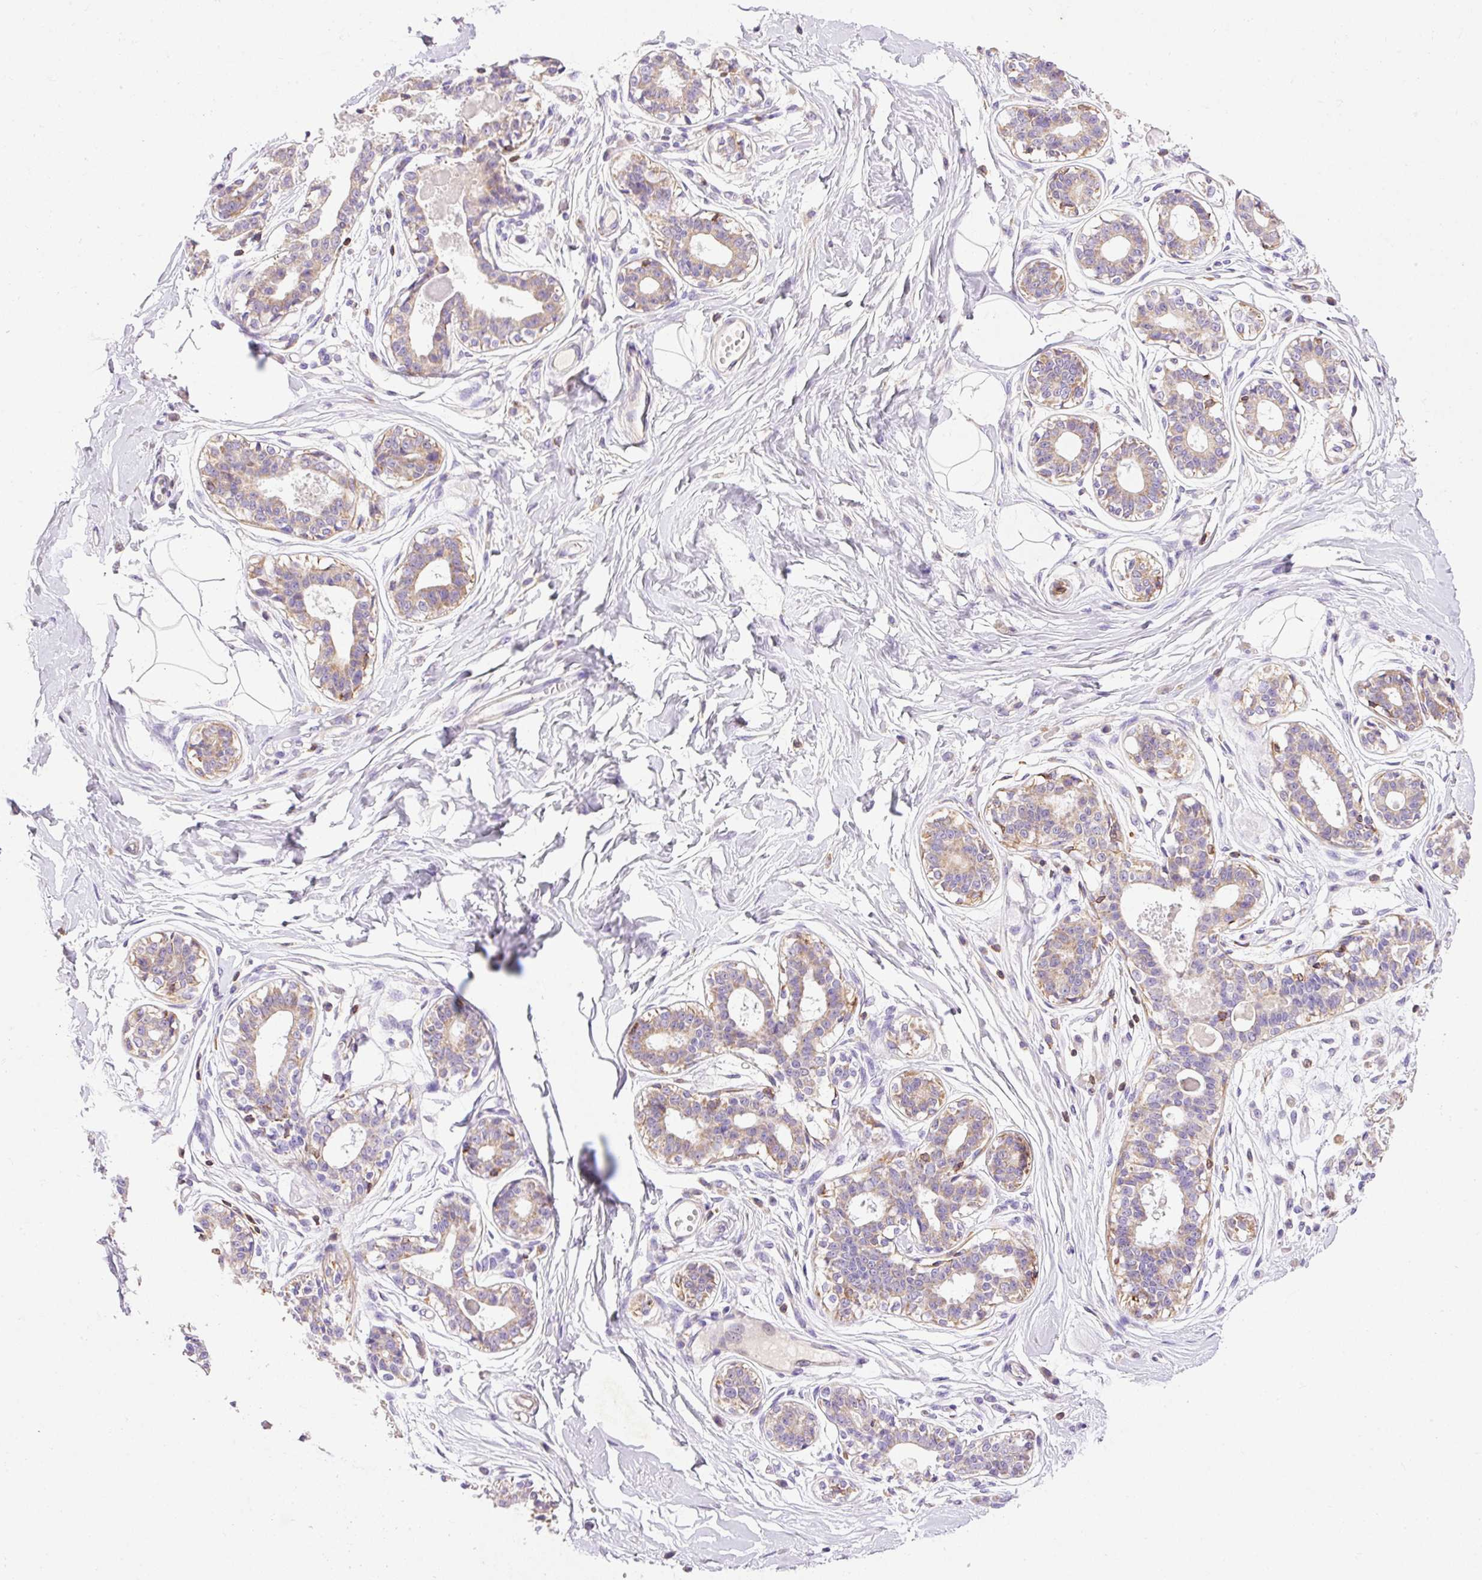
{"staining": {"intensity": "negative", "quantity": "none", "location": "none"}, "tissue": "breast", "cell_type": "Adipocytes", "image_type": "normal", "snomed": [{"axis": "morphology", "description": "Normal tissue, NOS"}, {"axis": "topography", "description": "Breast"}], "caption": "IHC image of benign breast: breast stained with DAB demonstrates no significant protein positivity in adipocytes.", "gene": "IMMT", "patient": {"sex": "female", "age": 45}}